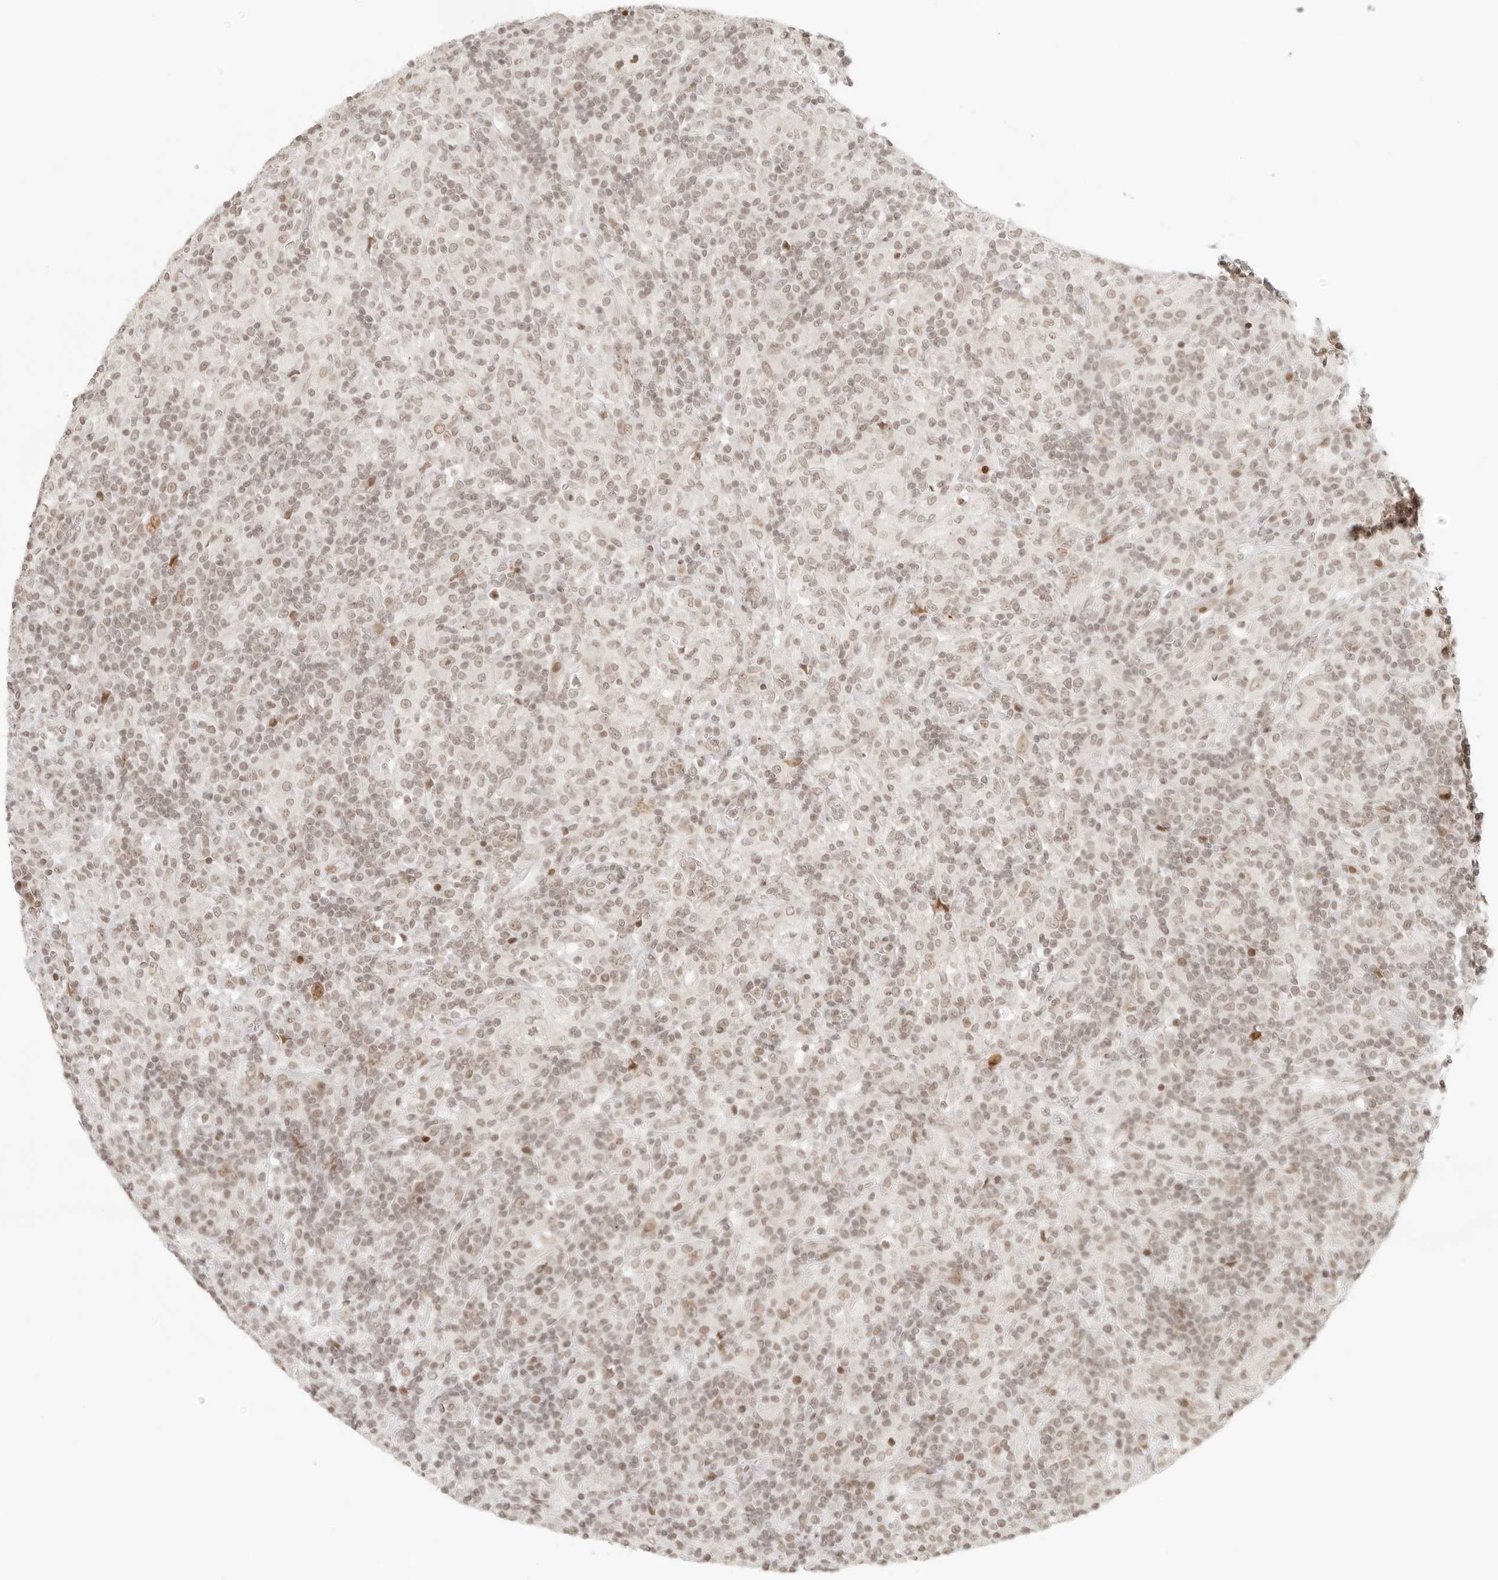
{"staining": {"intensity": "moderate", "quantity": "25%-75%", "location": "nuclear"}, "tissue": "lymphoma", "cell_type": "Tumor cells", "image_type": "cancer", "snomed": [{"axis": "morphology", "description": "Hodgkin's disease, NOS"}, {"axis": "topography", "description": "Lymph node"}], "caption": "The histopathology image shows immunohistochemical staining of lymphoma. There is moderate nuclear positivity is seen in about 25%-75% of tumor cells.", "gene": "ZNF407", "patient": {"sex": "male", "age": 70}}